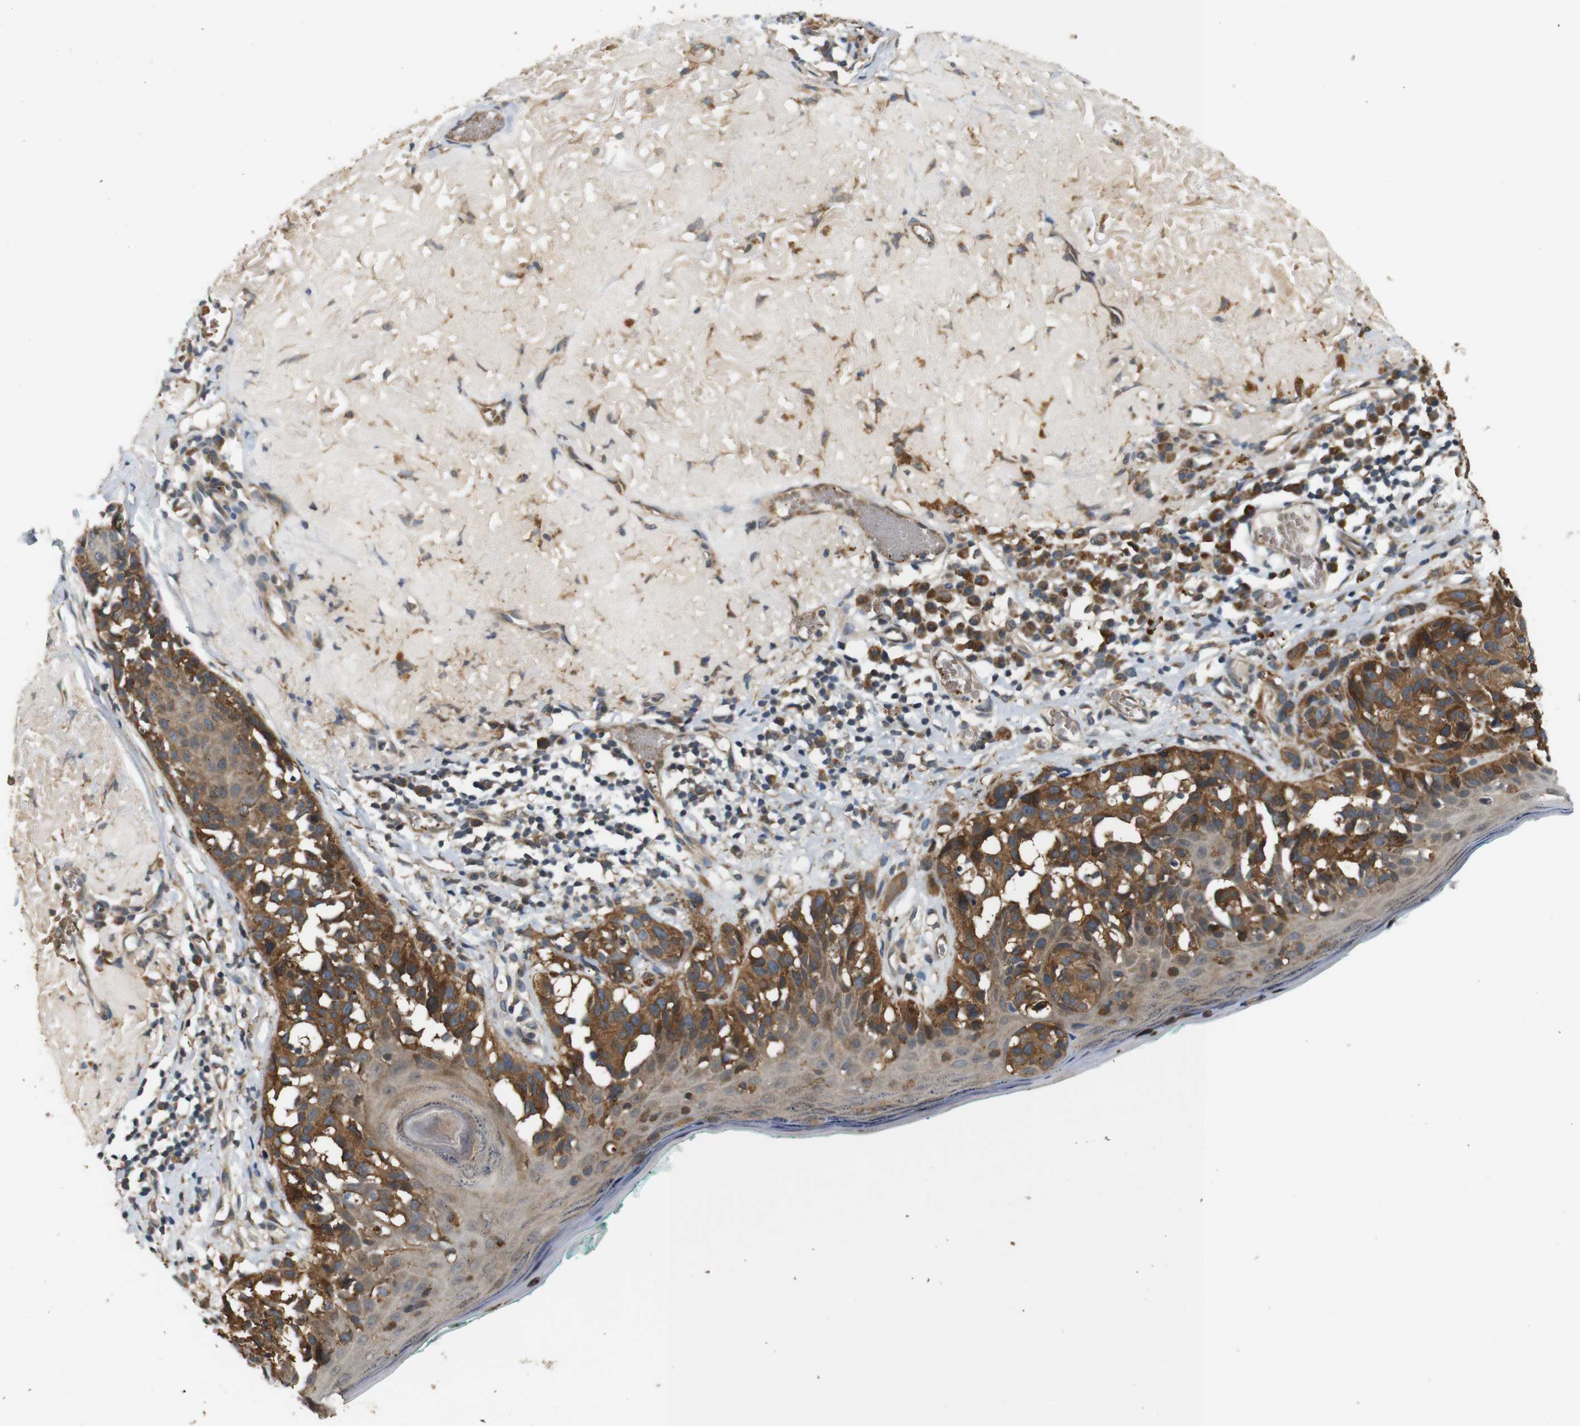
{"staining": {"intensity": "moderate", "quantity": ">75%", "location": "cytoplasmic/membranous"}, "tissue": "melanoma", "cell_type": "Tumor cells", "image_type": "cancer", "snomed": [{"axis": "morphology", "description": "Malignant melanoma in situ"}, {"axis": "morphology", "description": "Malignant melanoma, NOS"}, {"axis": "topography", "description": "Skin"}], "caption": "There is medium levels of moderate cytoplasmic/membranous expression in tumor cells of malignant melanoma in situ, as demonstrated by immunohistochemical staining (brown color).", "gene": "EPHB2", "patient": {"sex": "female", "age": 88}}